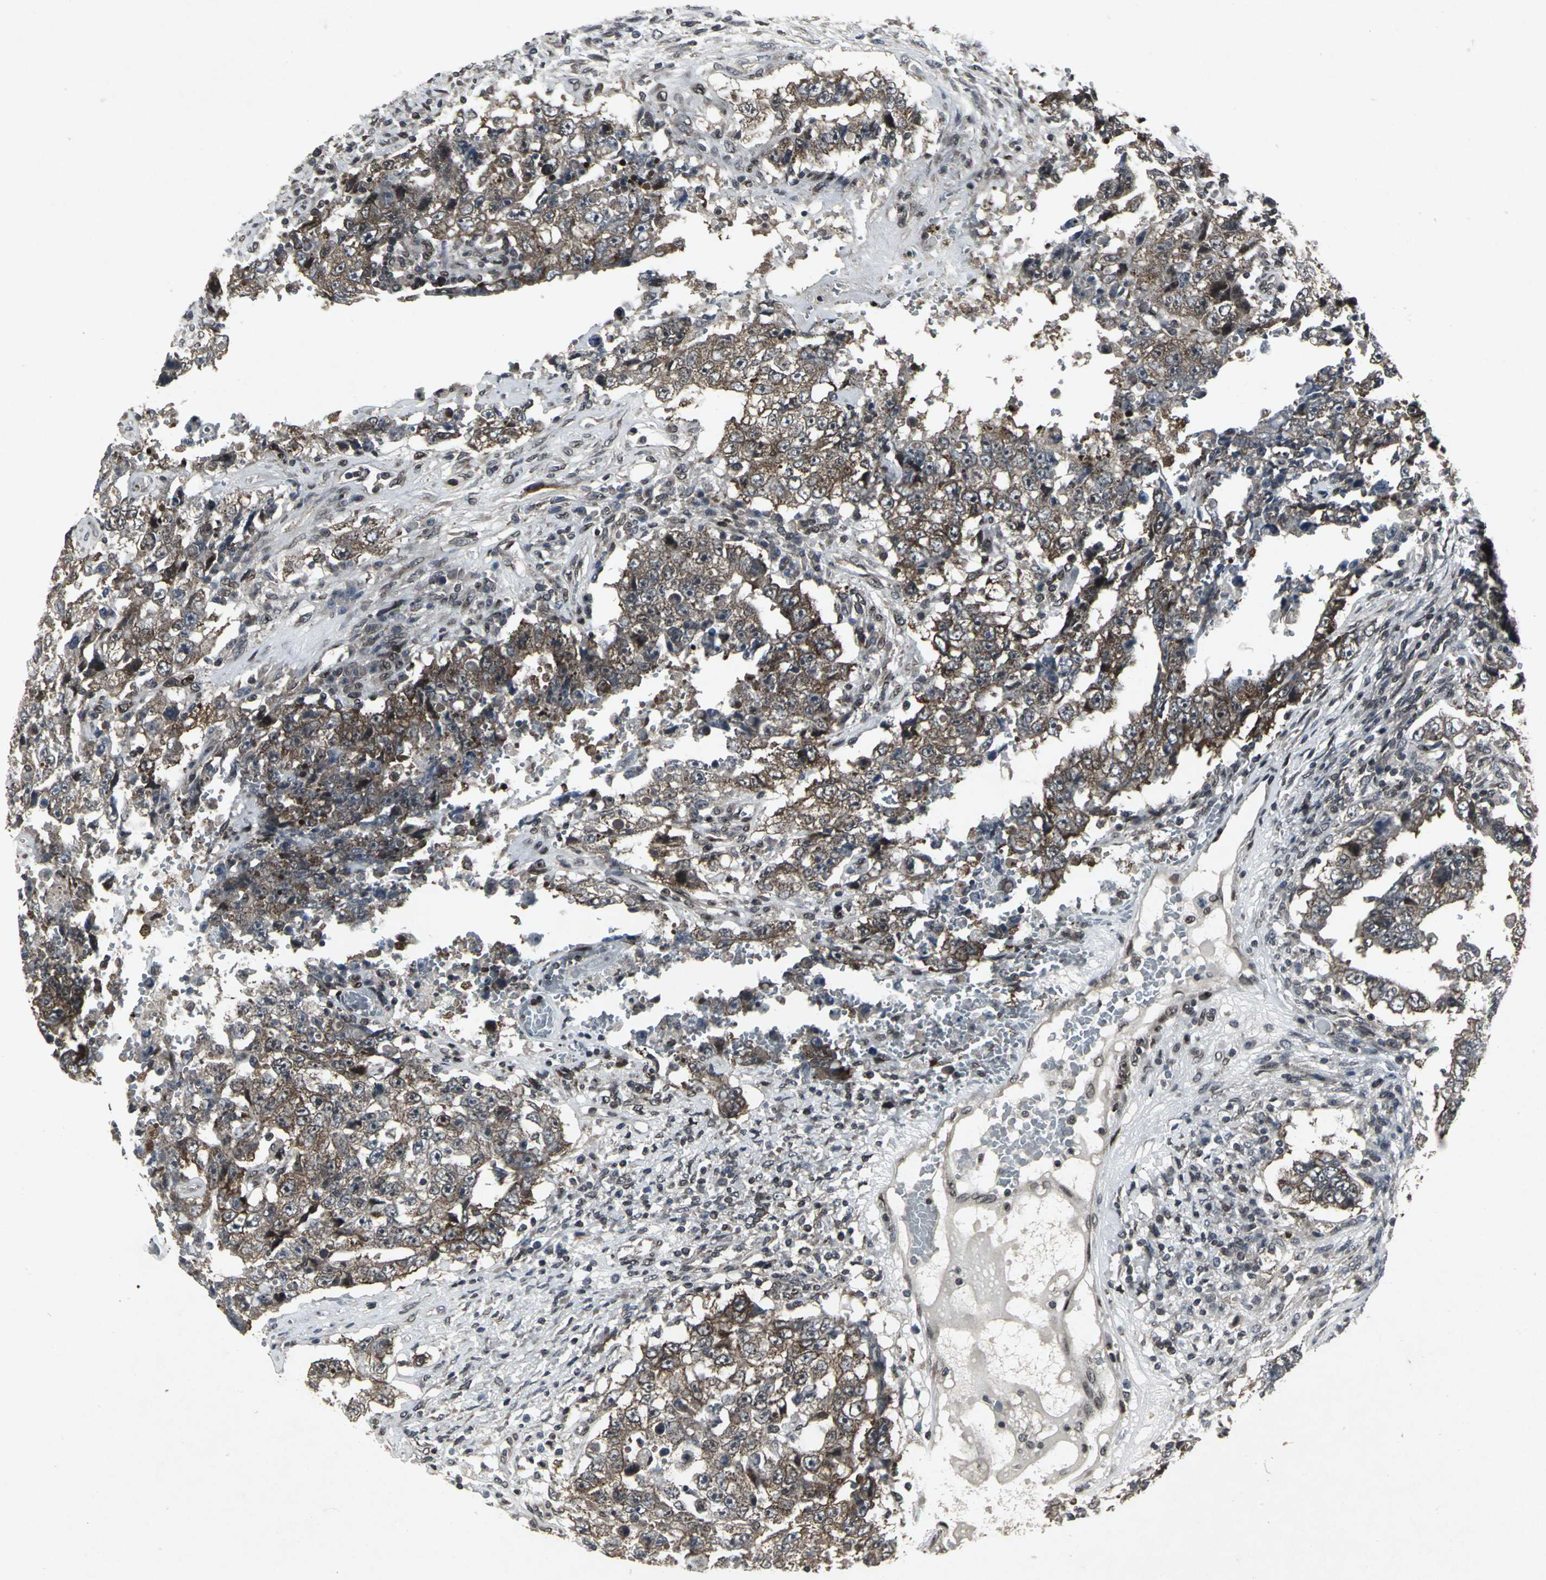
{"staining": {"intensity": "moderate", "quantity": ">75%", "location": "cytoplasmic/membranous"}, "tissue": "testis cancer", "cell_type": "Tumor cells", "image_type": "cancer", "snomed": [{"axis": "morphology", "description": "Carcinoma, Embryonal, NOS"}, {"axis": "topography", "description": "Testis"}], "caption": "Immunohistochemical staining of testis embryonal carcinoma displays moderate cytoplasmic/membranous protein staining in approximately >75% of tumor cells.", "gene": "SH2B3", "patient": {"sex": "male", "age": 26}}